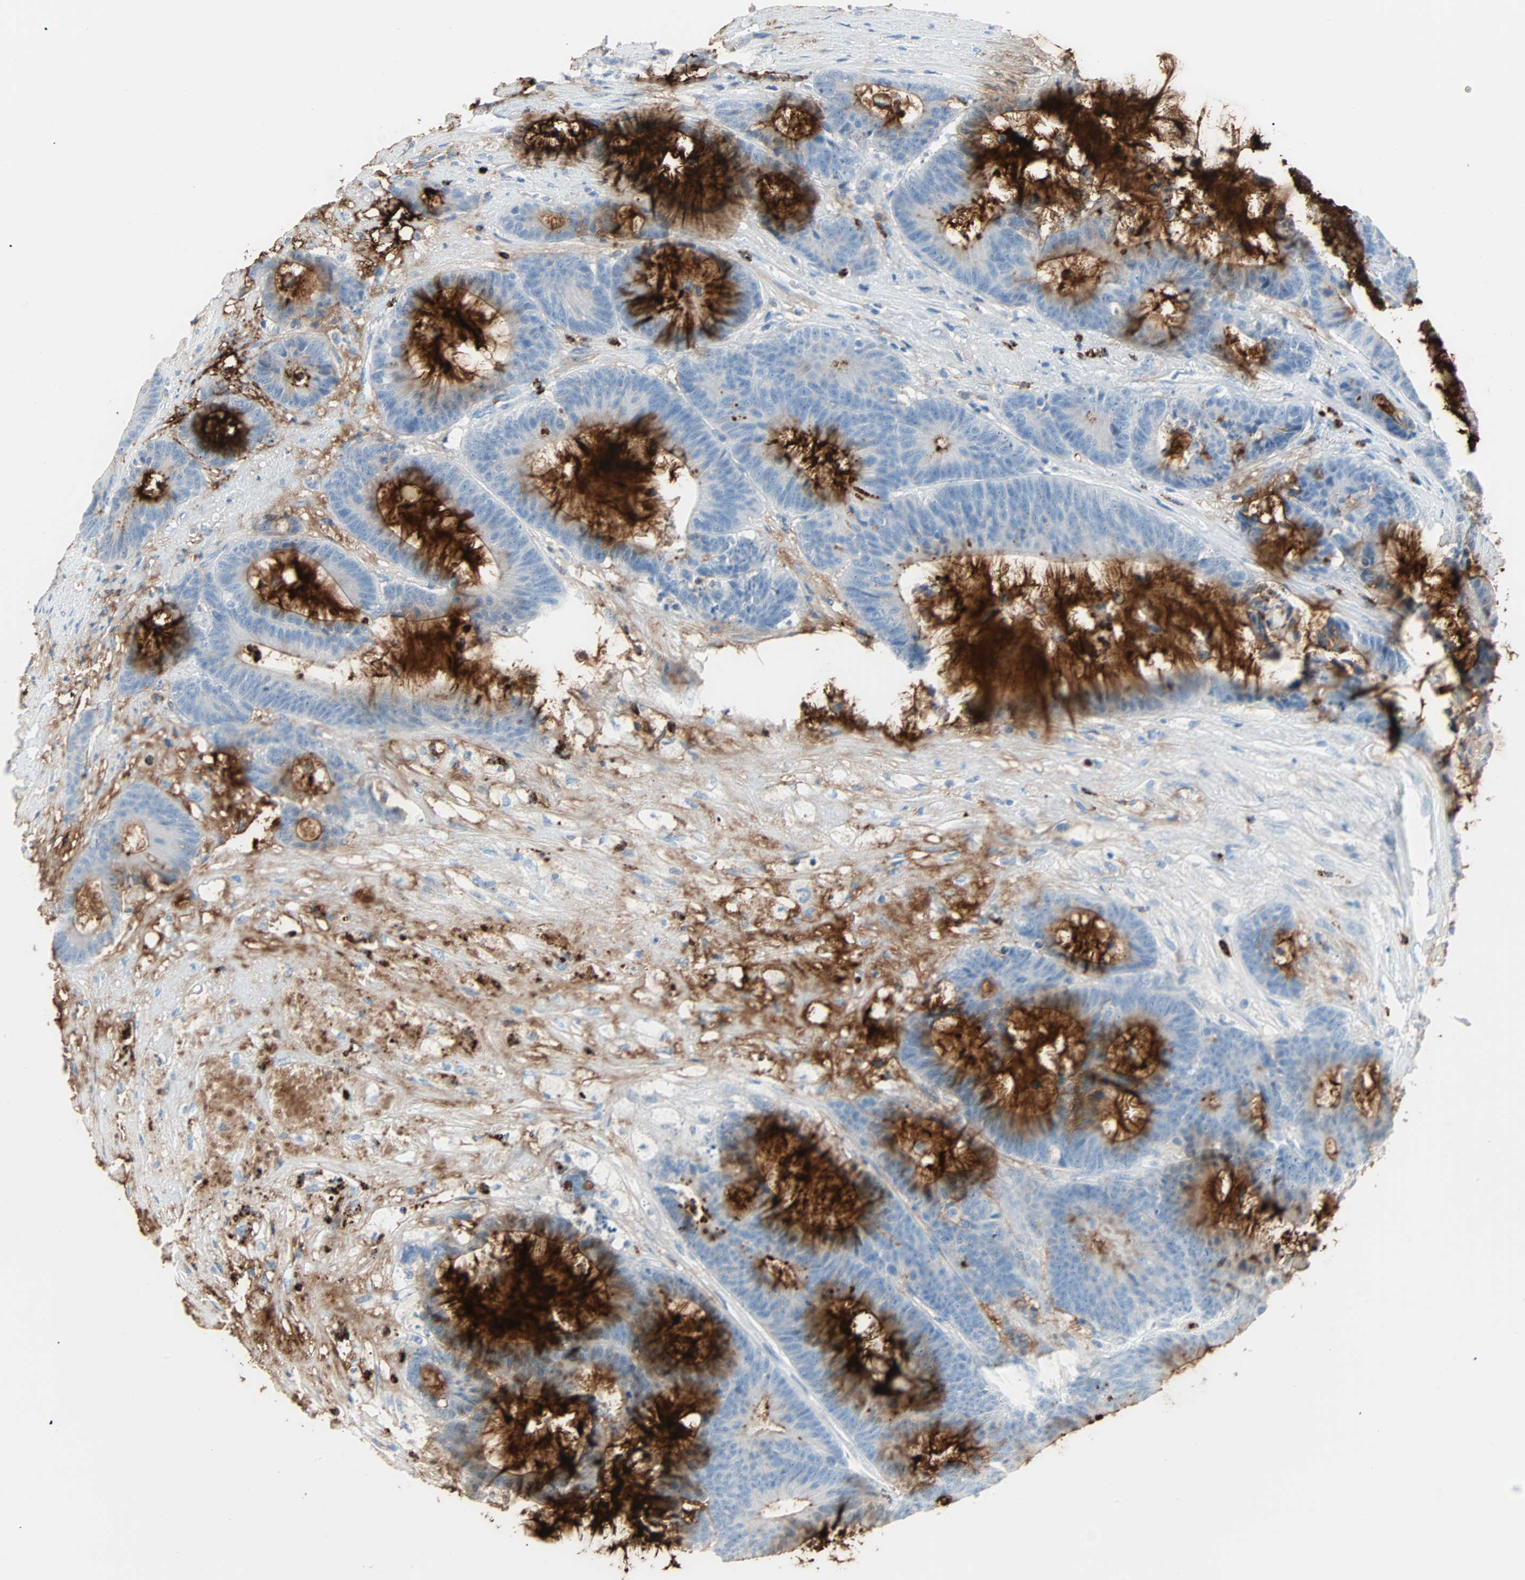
{"staining": {"intensity": "strong", "quantity": "25%-75%", "location": "cytoplasmic/membranous"}, "tissue": "colorectal cancer", "cell_type": "Tumor cells", "image_type": "cancer", "snomed": [{"axis": "morphology", "description": "Adenocarcinoma, NOS"}, {"axis": "topography", "description": "Colon"}], "caption": "A histopathology image of colorectal cancer stained for a protein reveals strong cytoplasmic/membranous brown staining in tumor cells.", "gene": "CLEC4A", "patient": {"sex": "female", "age": 84}}